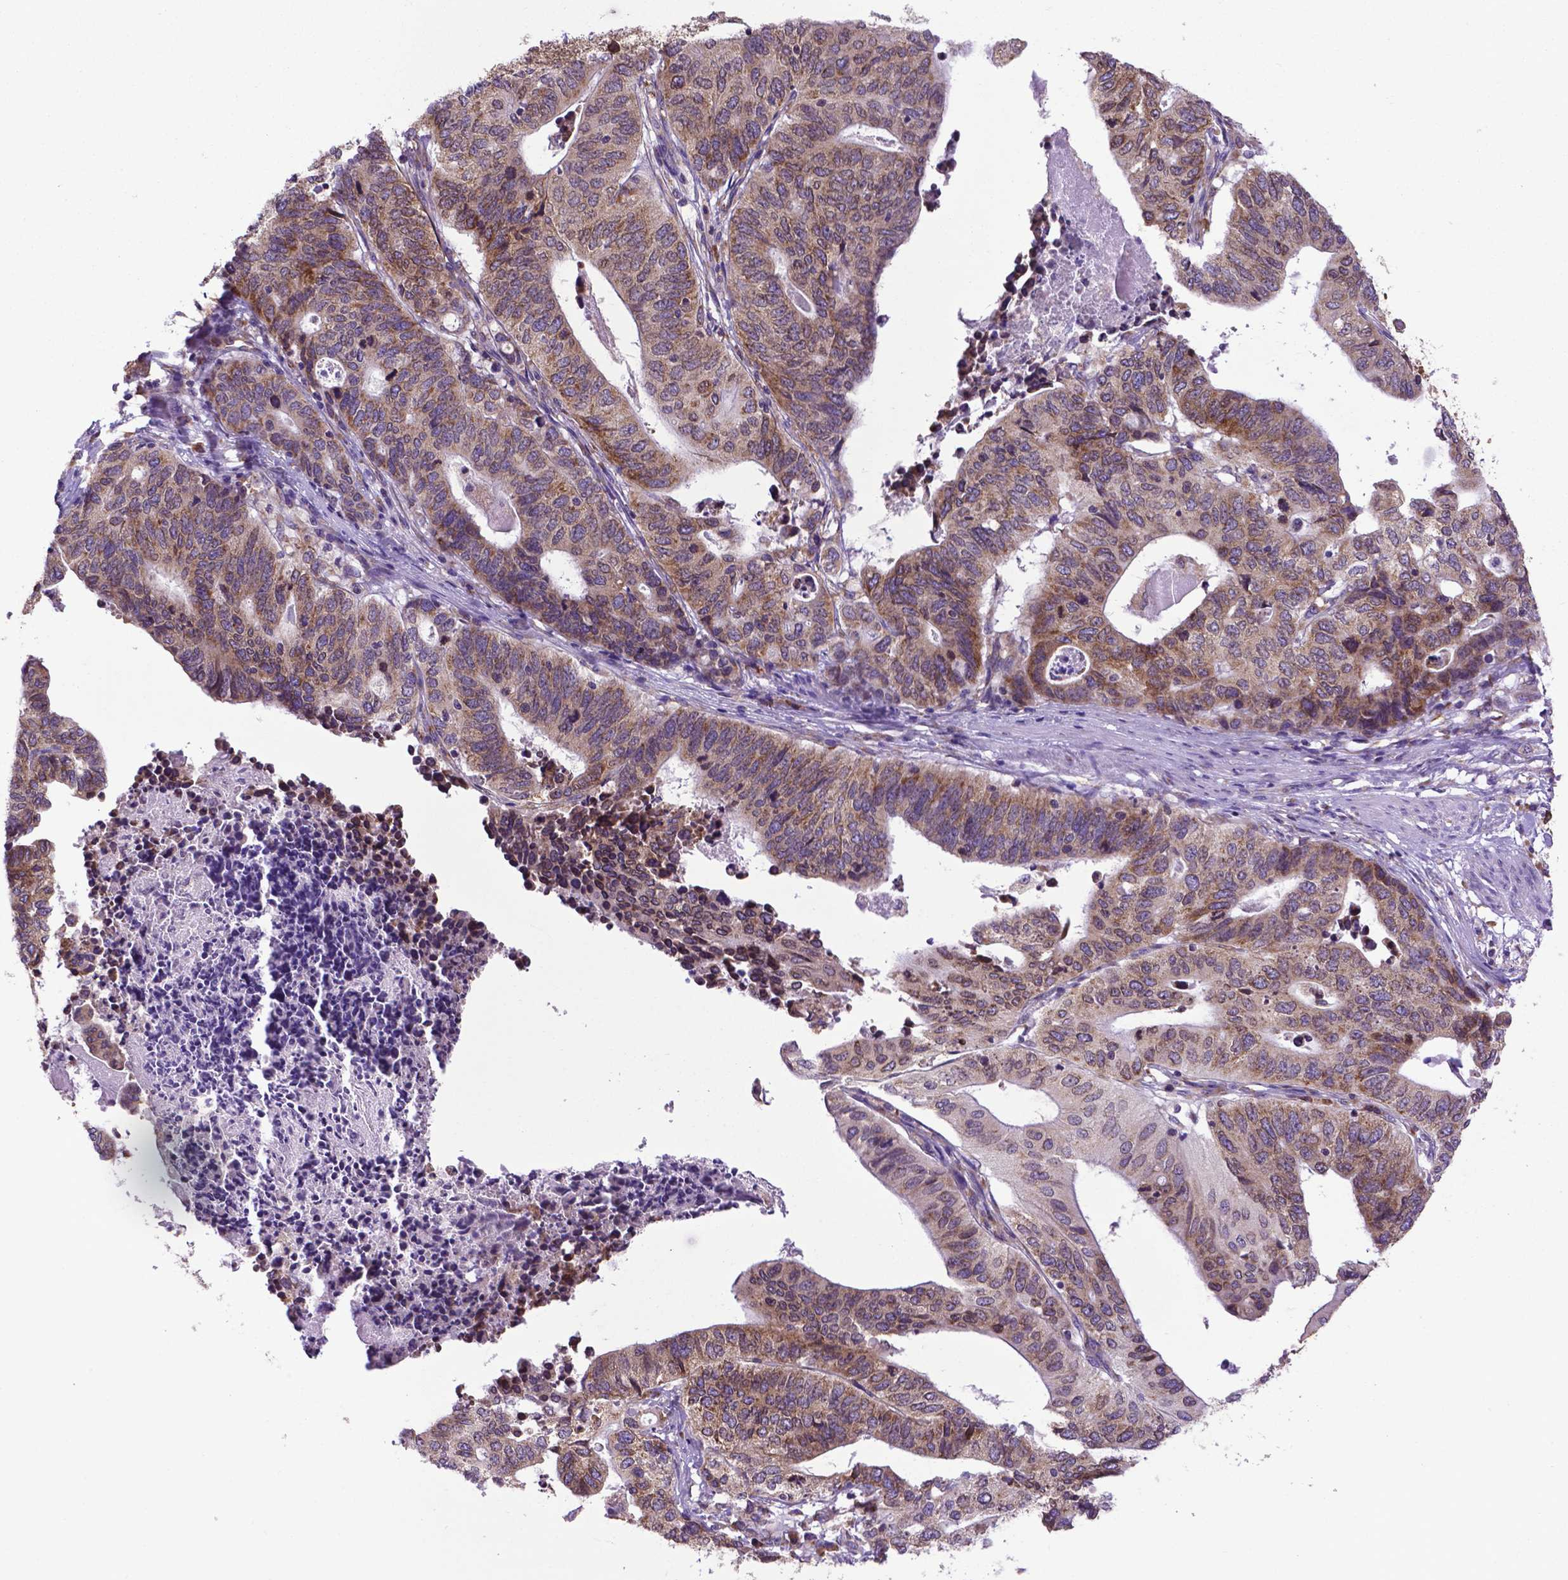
{"staining": {"intensity": "moderate", "quantity": ">75%", "location": "cytoplasmic/membranous"}, "tissue": "stomach cancer", "cell_type": "Tumor cells", "image_type": "cancer", "snomed": [{"axis": "morphology", "description": "Adenocarcinoma, NOS"}, {"axis": "topography", "description": "Stomach, upper"}], "caption": "Human stomach cancer (adenocarcinoma) stained with a protein marker displays moderate staining in tumor cells.", "gene": "WDR83OS", "patient": {"sex": "female", "age": 67}}